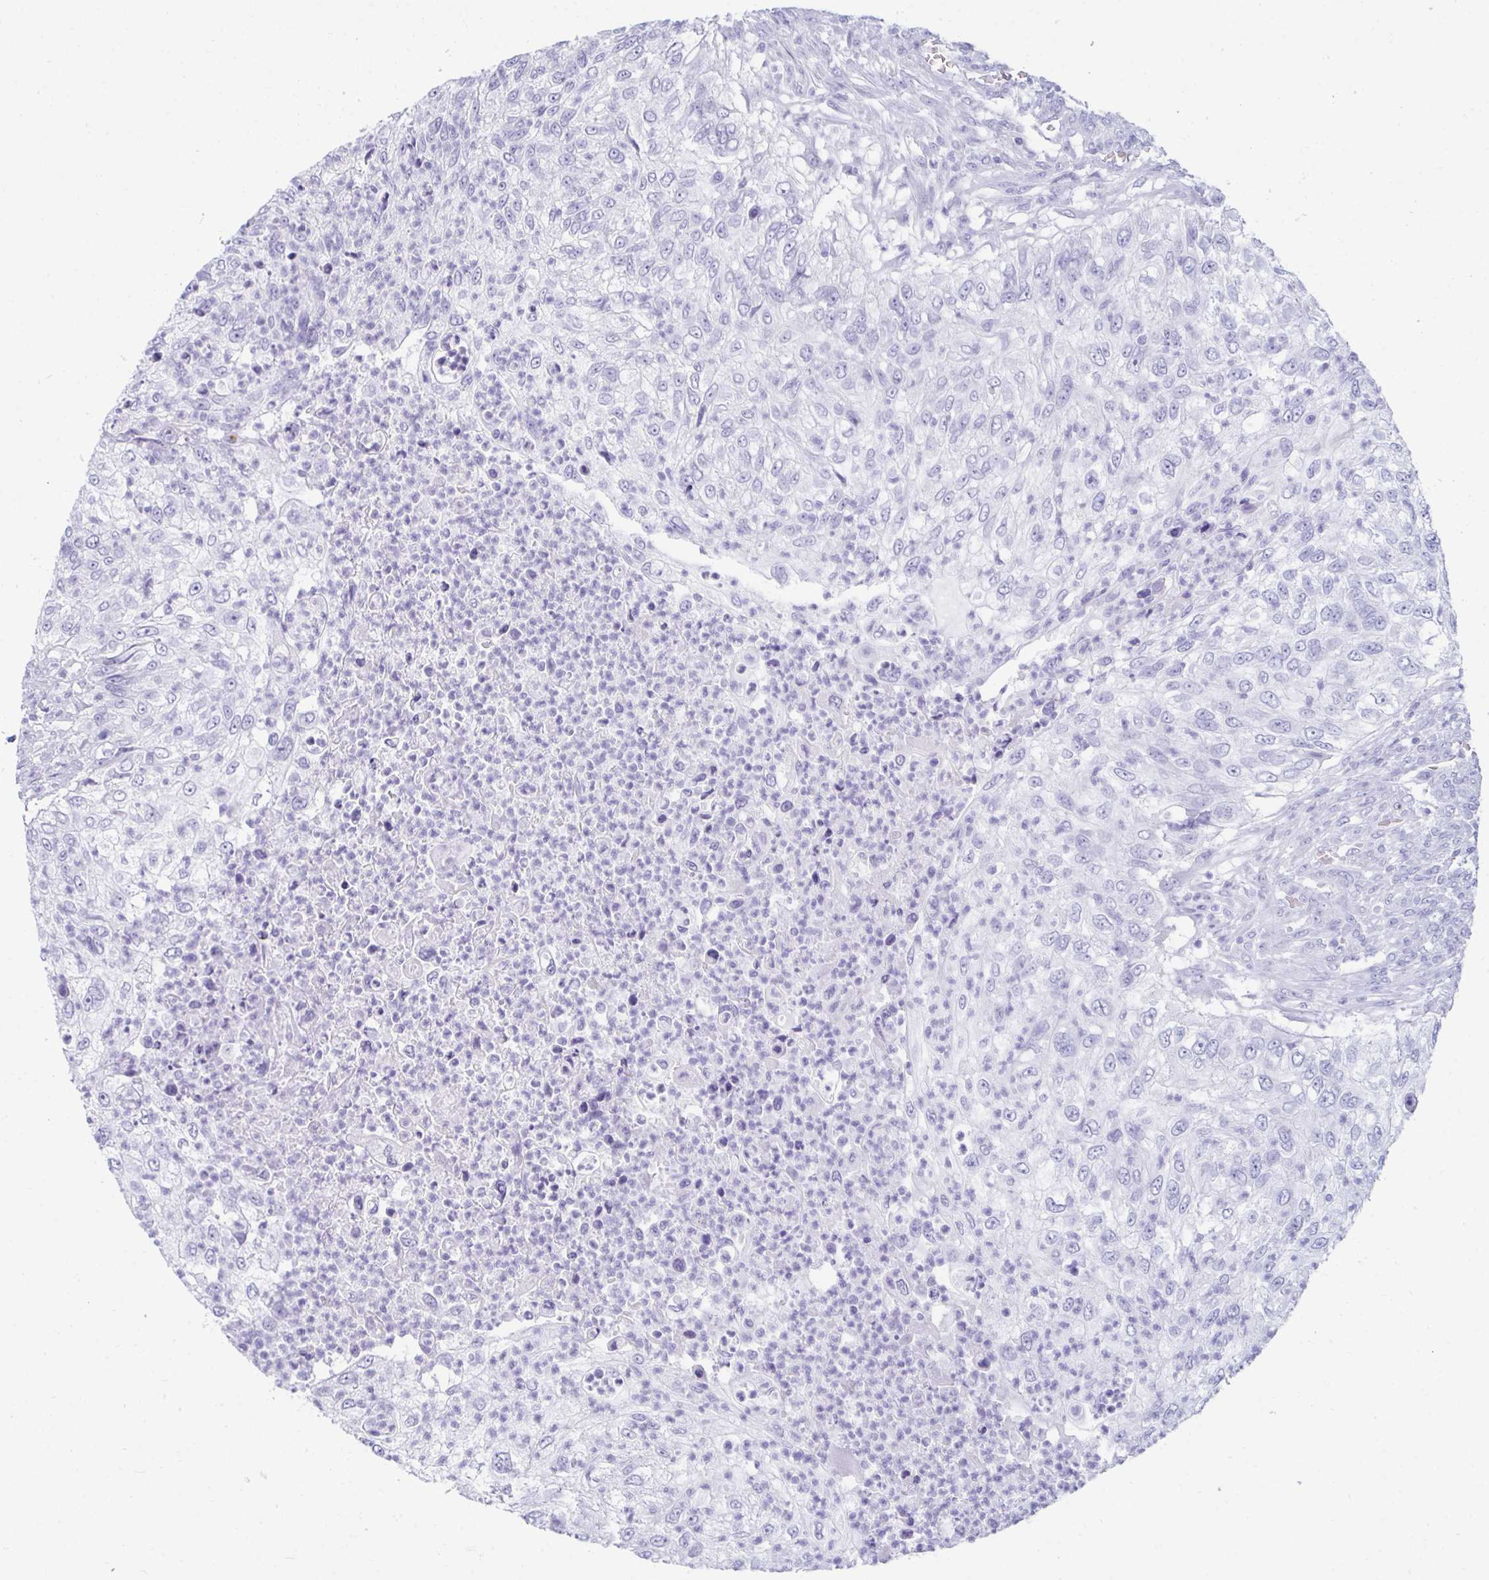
{"staining": {"intensity": "negative", "quantity": "none", "location": "none"}, "tissue": "urothelial cancer", "cell_type": "Tumor cells", "image_type": "cancer", "snomed": [{"axis": "morphology", "description": "Urothelial carcinoma, High grade"}, {"axis": "topography", "description": "Urinary bladder"}], "caption": "Immunohistochemical staining of human high-grade urothelial carcinoma displays no significant positivity in tumor cells. (Stains: DAB (3,3'-diaminobenzidine) immunohistochemistry with hematoxylin counter stain, Microscopy: brightfield microscopy at high magnification).", "gene": "UBL3", "patient": {"sex": "female", "age": 60}}